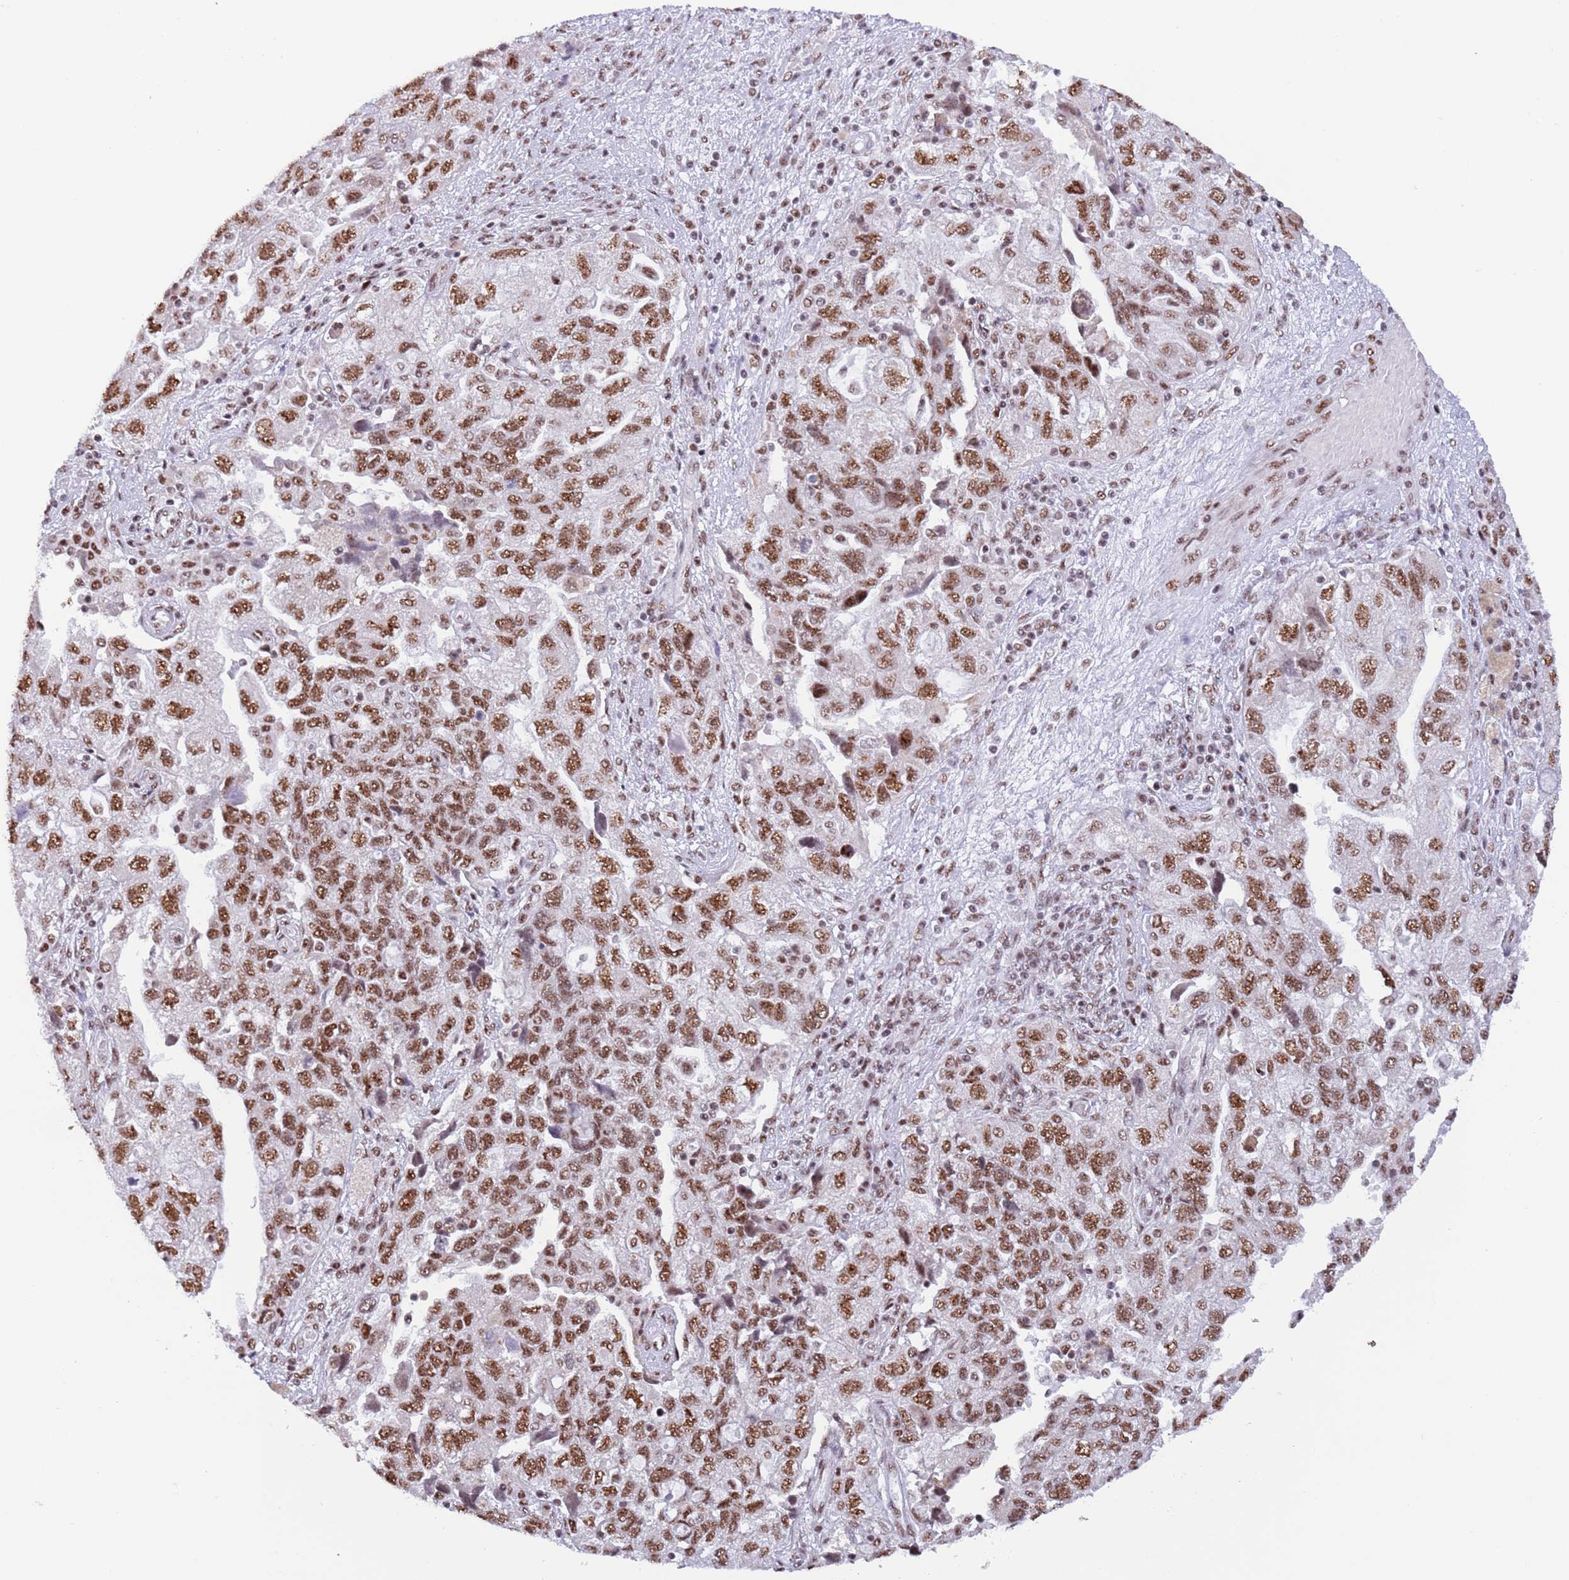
{"staining": {"intensity": "moderate", "quantity": ">75%", "location": "nuclear"}, "tissue": "ovarian cancer", "cell_type": "Tumor cells", "image_type": "cancer", "snomed": [{"axis": "morphology", "description": "Carcinoma, NOS"}, {"axis": "morphology", "description": "Cystadenocarcinoma, serous, NOS"}, {"axis": "topography", "description": "Ovary"}], "caption": "This photomicrograph shows IHC staining of ovarian cancer, with medium moderate nuclear positivity in approximately >75% of tumor cells.", "gene": "SF3A2", "patient": {"sex": "female", "age": 69}}